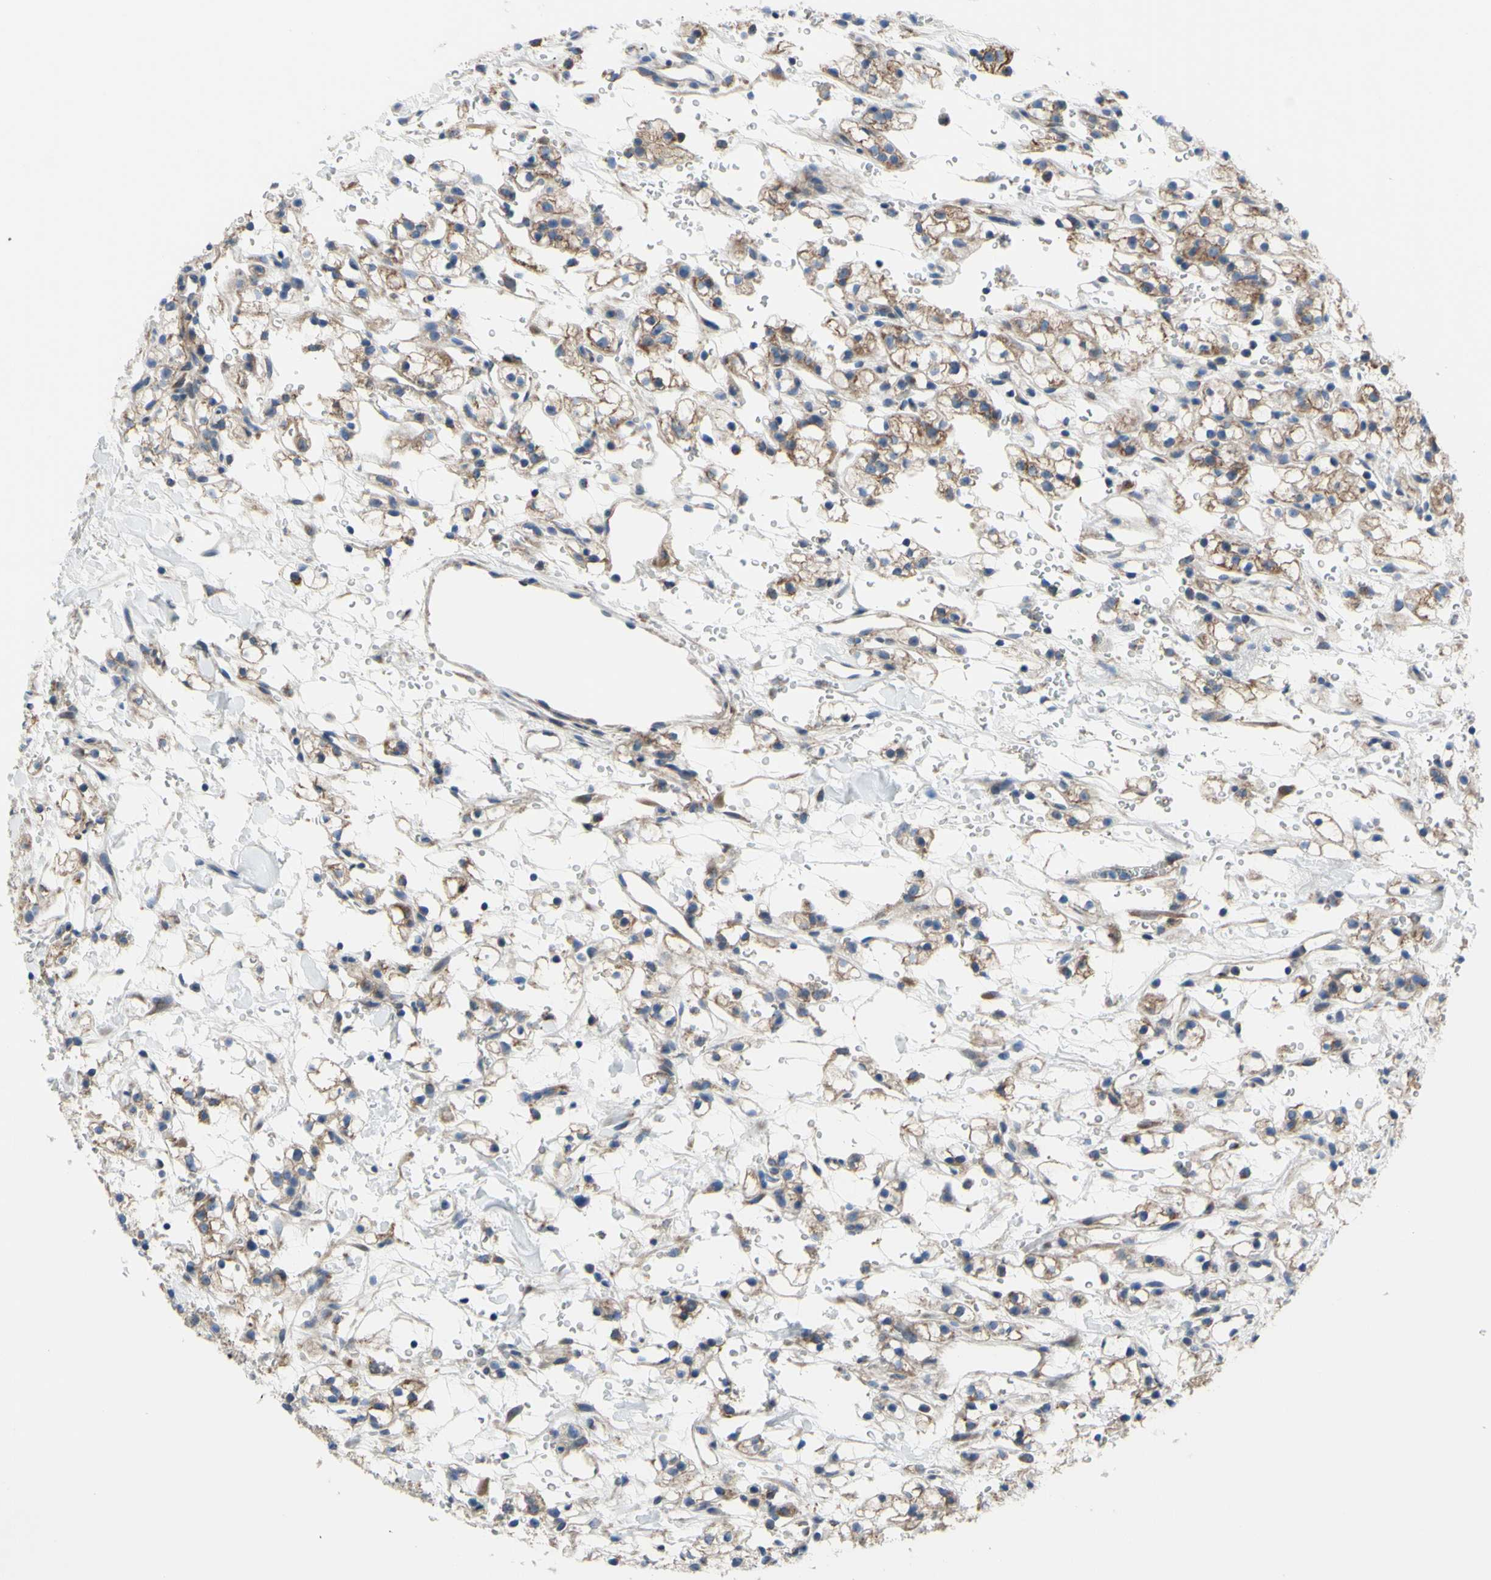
{"staining": {"intensity": "moderate", "quantity": ">75%", "location": "cytoplasmic/membranous"}, "tissue": "renal cancer", "cell_type": "Tumor cells", "image_type": "cancer", "snomed": [{"axis": "morphology", "description": "Adenocarcinoma, NOS"}, {"axis": "topography", "description": "Kidney"}], "caption": "Protein analysis of renal cancer tissue shows moderate cytoplasmic/membranous positivity in approximately >75% of tumor cells.", "gene": "GRAMD2B", "patient": {"sex": "male", "age": 61}}